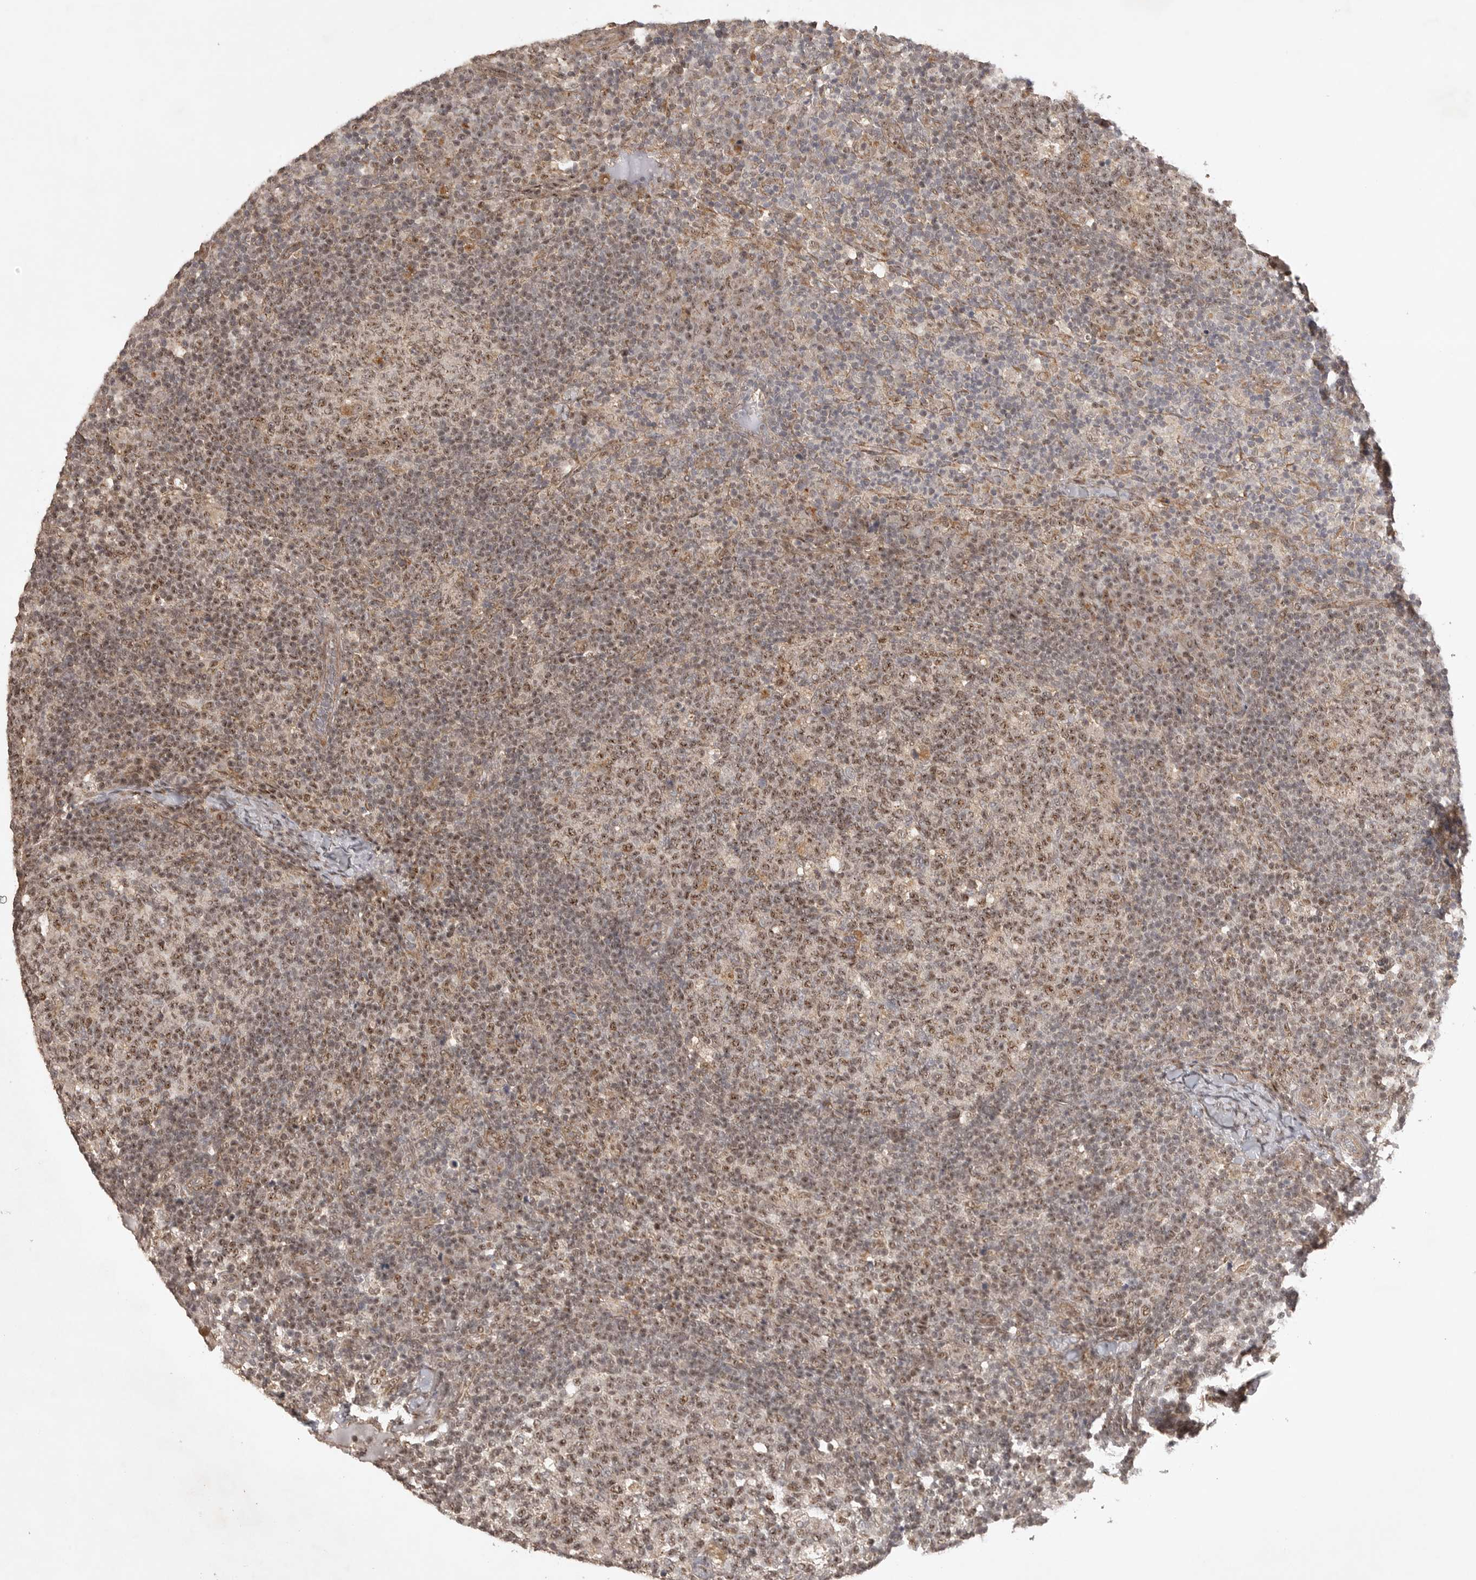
{"staining": {"intensity": "moderate", "quantity": ">75%", "location": "nuclear"}, "tissue": "lymph node", "cell_type": "Germinal center cells", "image_type": "normal", "snomed": [{"axis": "morphology", "description": "Normal tissue, NOS"}, {"axis": "morphology", "description": "Inflammation, NOS"}, {"axis": "topography", "description": "Lymph node"}], "caption": "DAB immunohistochemical staining of unremarkable human lymph node exhibits moderate nuclear protein positivity in about >75% of germinal center cells.", "gene": "POMP", "patient": {"sex": "male", "age": 55}}